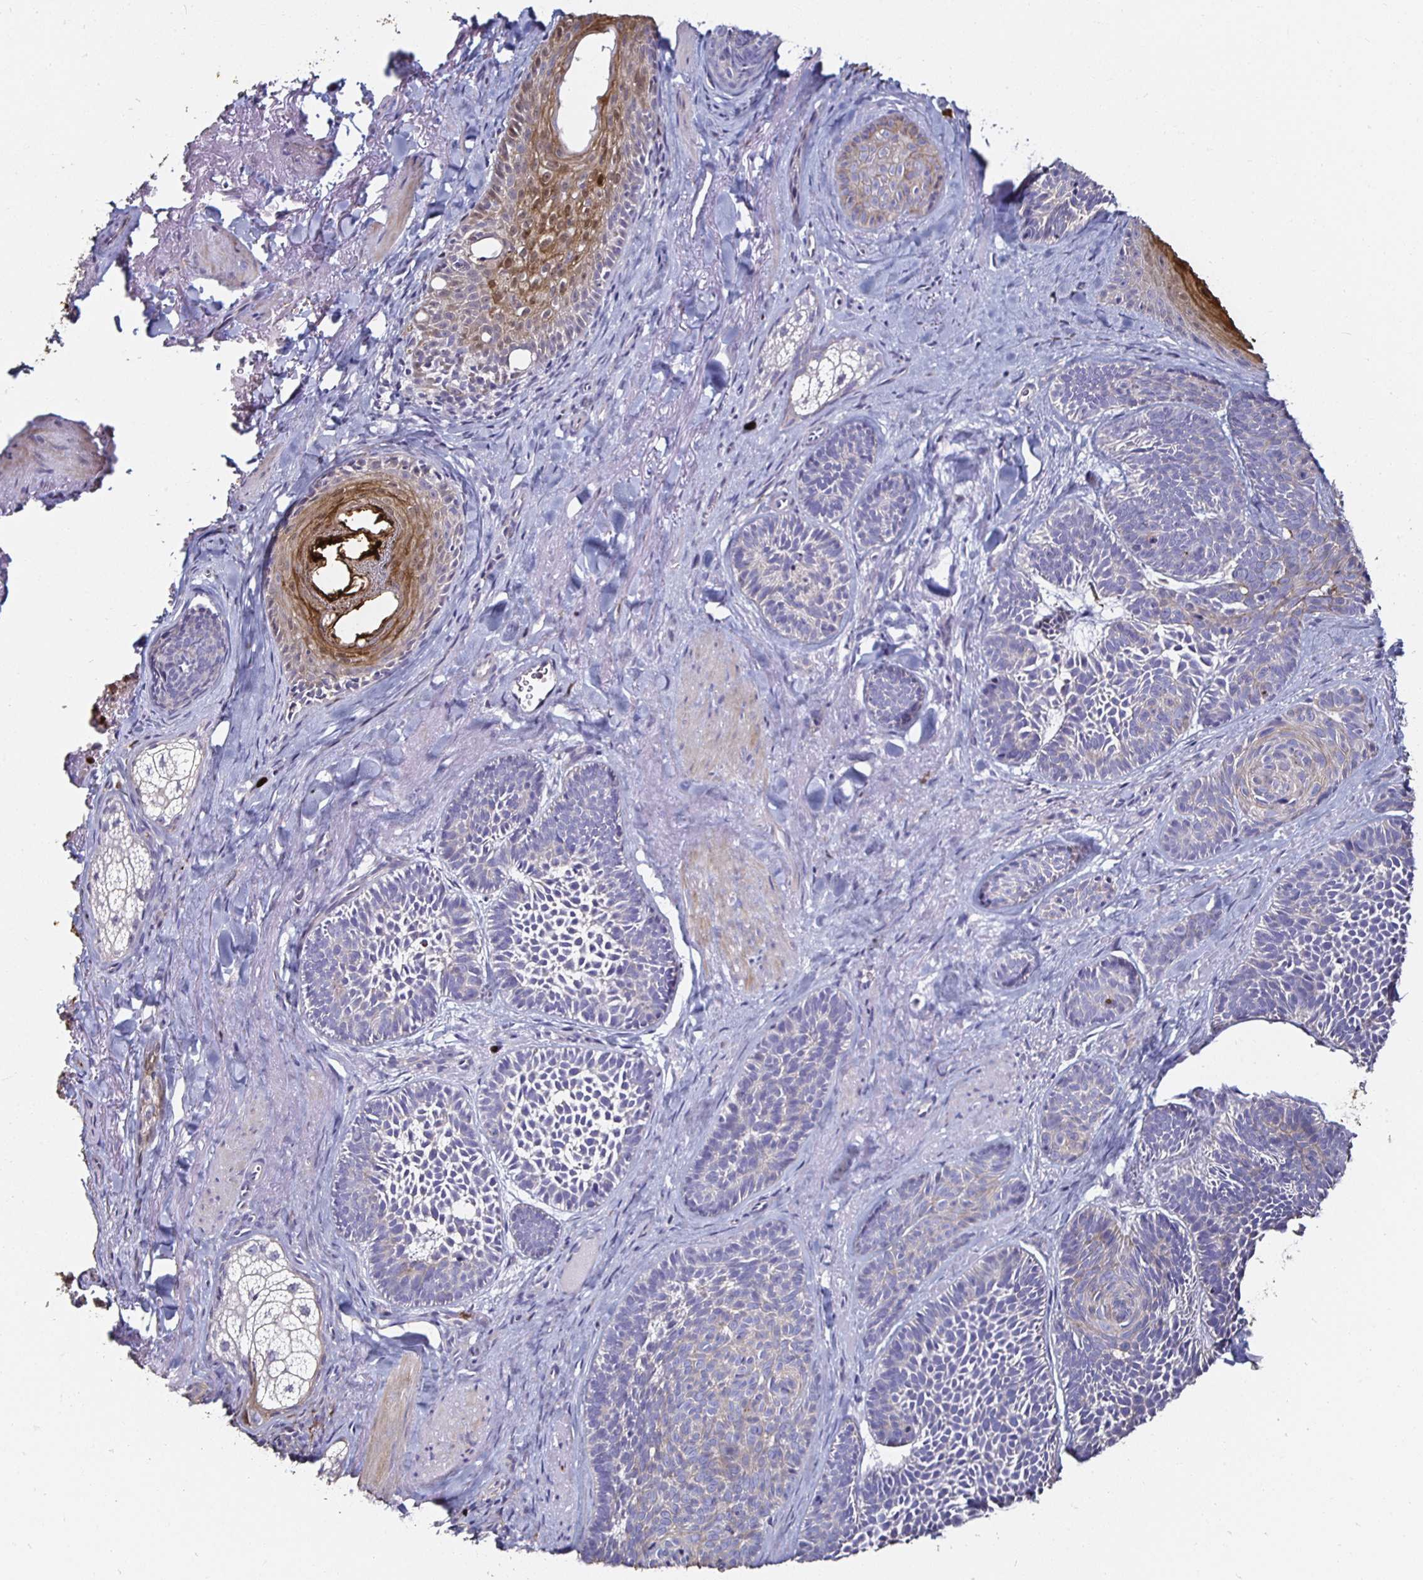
{"staining": {"intensity": "negative", "quantity": "none", "location": "none"}, "tissue": "skin cancer", "cell_type": "Tumor cells", "image_type": "cancer", "snomed": [{"axis": "morphology", "description": "Basal cell carcinoma"}, {"axis": "topography", "description": "Skin"}], "caption": "There is no significant staining in tumor cells of skin basal cell carcinoma.", "gene": "TLR4", "patient": {"sex": "male", "age": 81}}